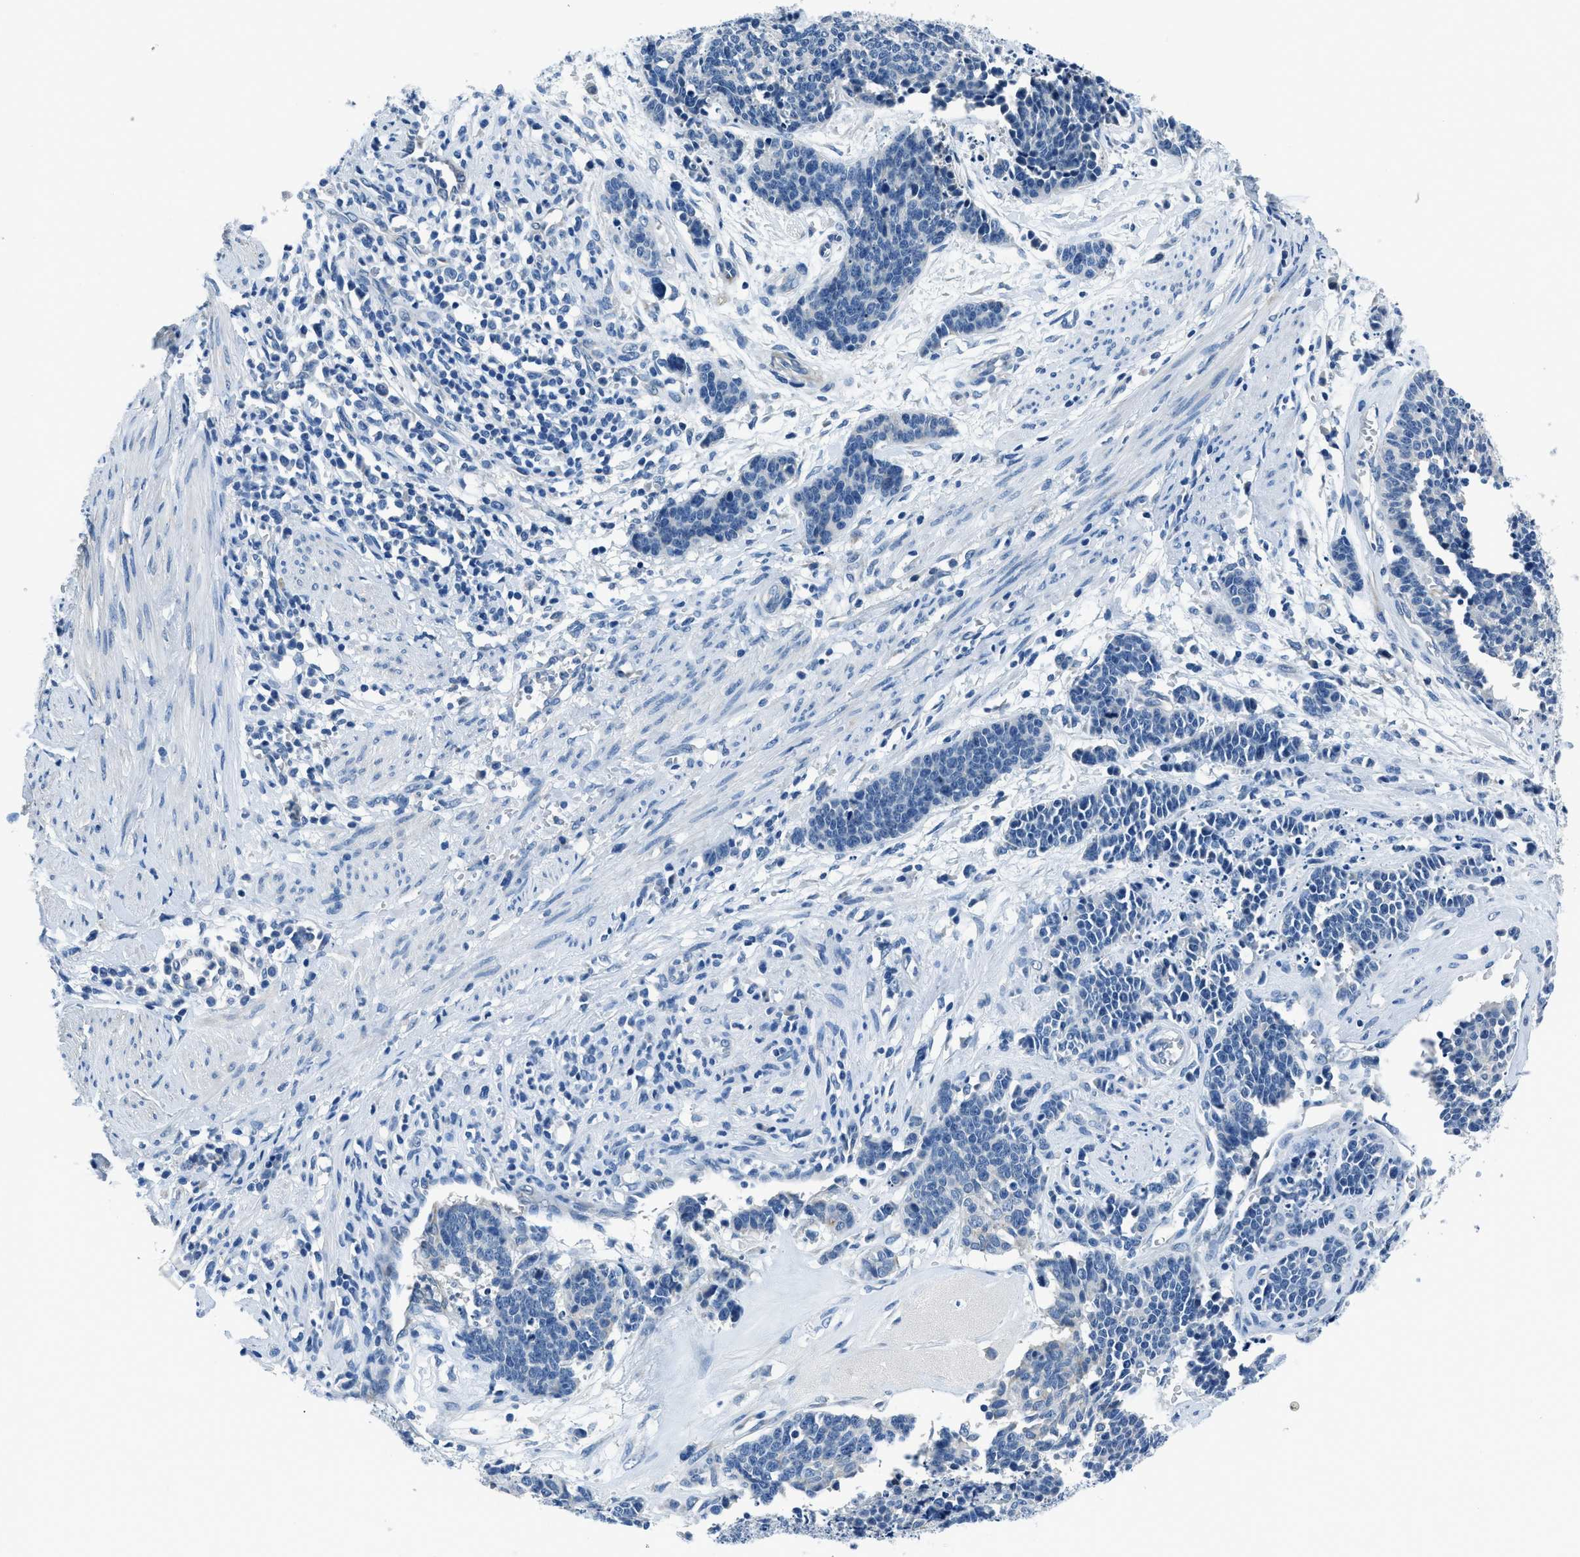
{"staining": {"intensity": "negative", "quantity": "none", "location": "none"}, "tissue": "cervical cancer", "cell_type": "Tumor cells", "image_type": "cancer", "snomed": [{"axis": "morphology", "description": "Squamous cell carcinoma, NOS"}, {"axis": "topography", "description": "Cervix"}], "caption": "Cervical cancer (squamous cell carcinoma) stained for a protein using IHC reveals no staining tumor cells.", "gene": "GJA3", "patient": {"sex": "female", "age": 35}}